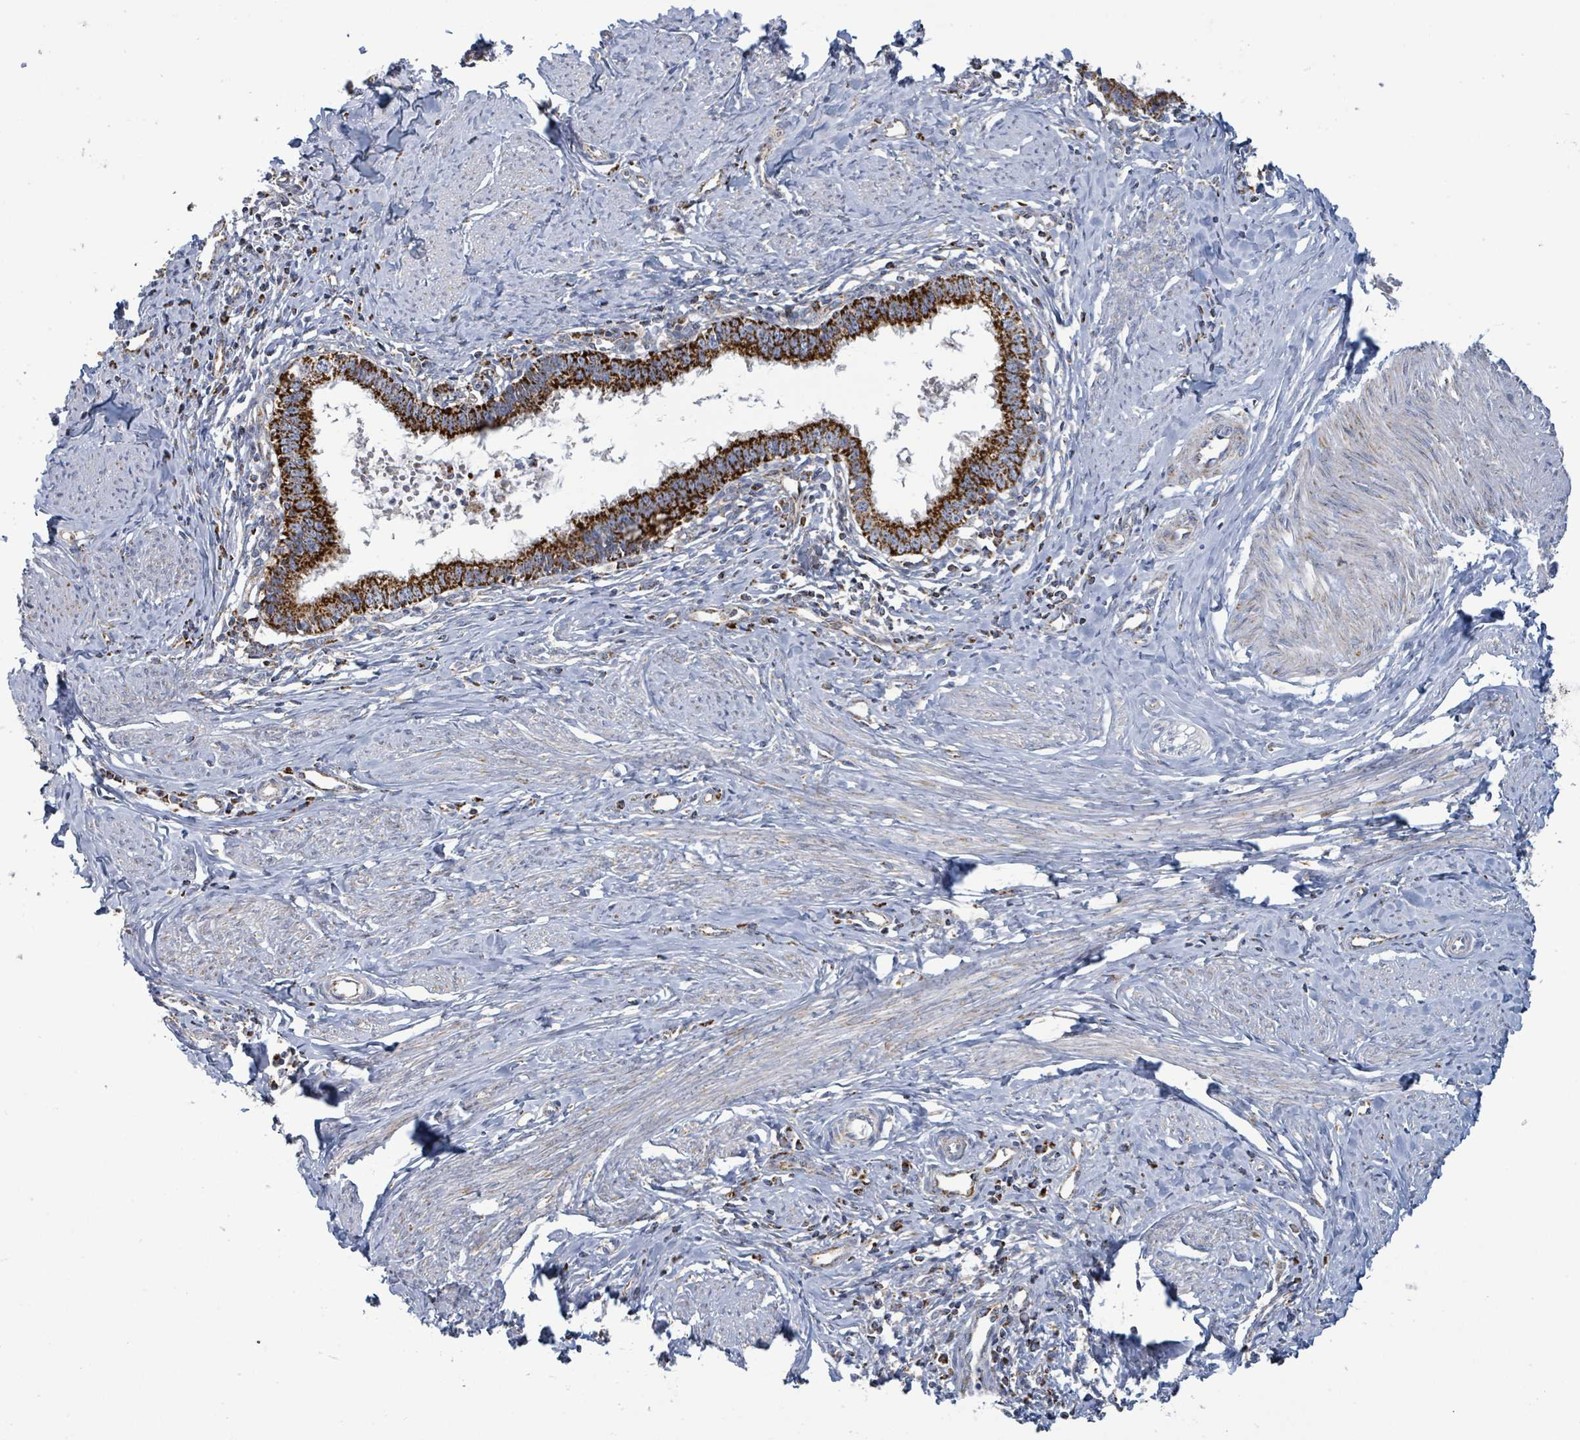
{"staining": {"intensity": "strong", "quantity": ">75%", "location": "cytoplasmic/membranous"}, "tissue": "cervical cancer", "cell_type": "Tumor cells", "image_type": "cancer", "snomed": [{"axis": "morphology", "description": "Adenocarcinoma, NOS"}, {"axis": "topography", "description": "Cervix"}], "caption": "Cervical cancer (adenocarcinoma) stained for a protein reveals strong cytoplasmic/membranous positivity in tumor cells.", "gene": "SUCLG2", "patient": {"sex": "female", "age": 36}}